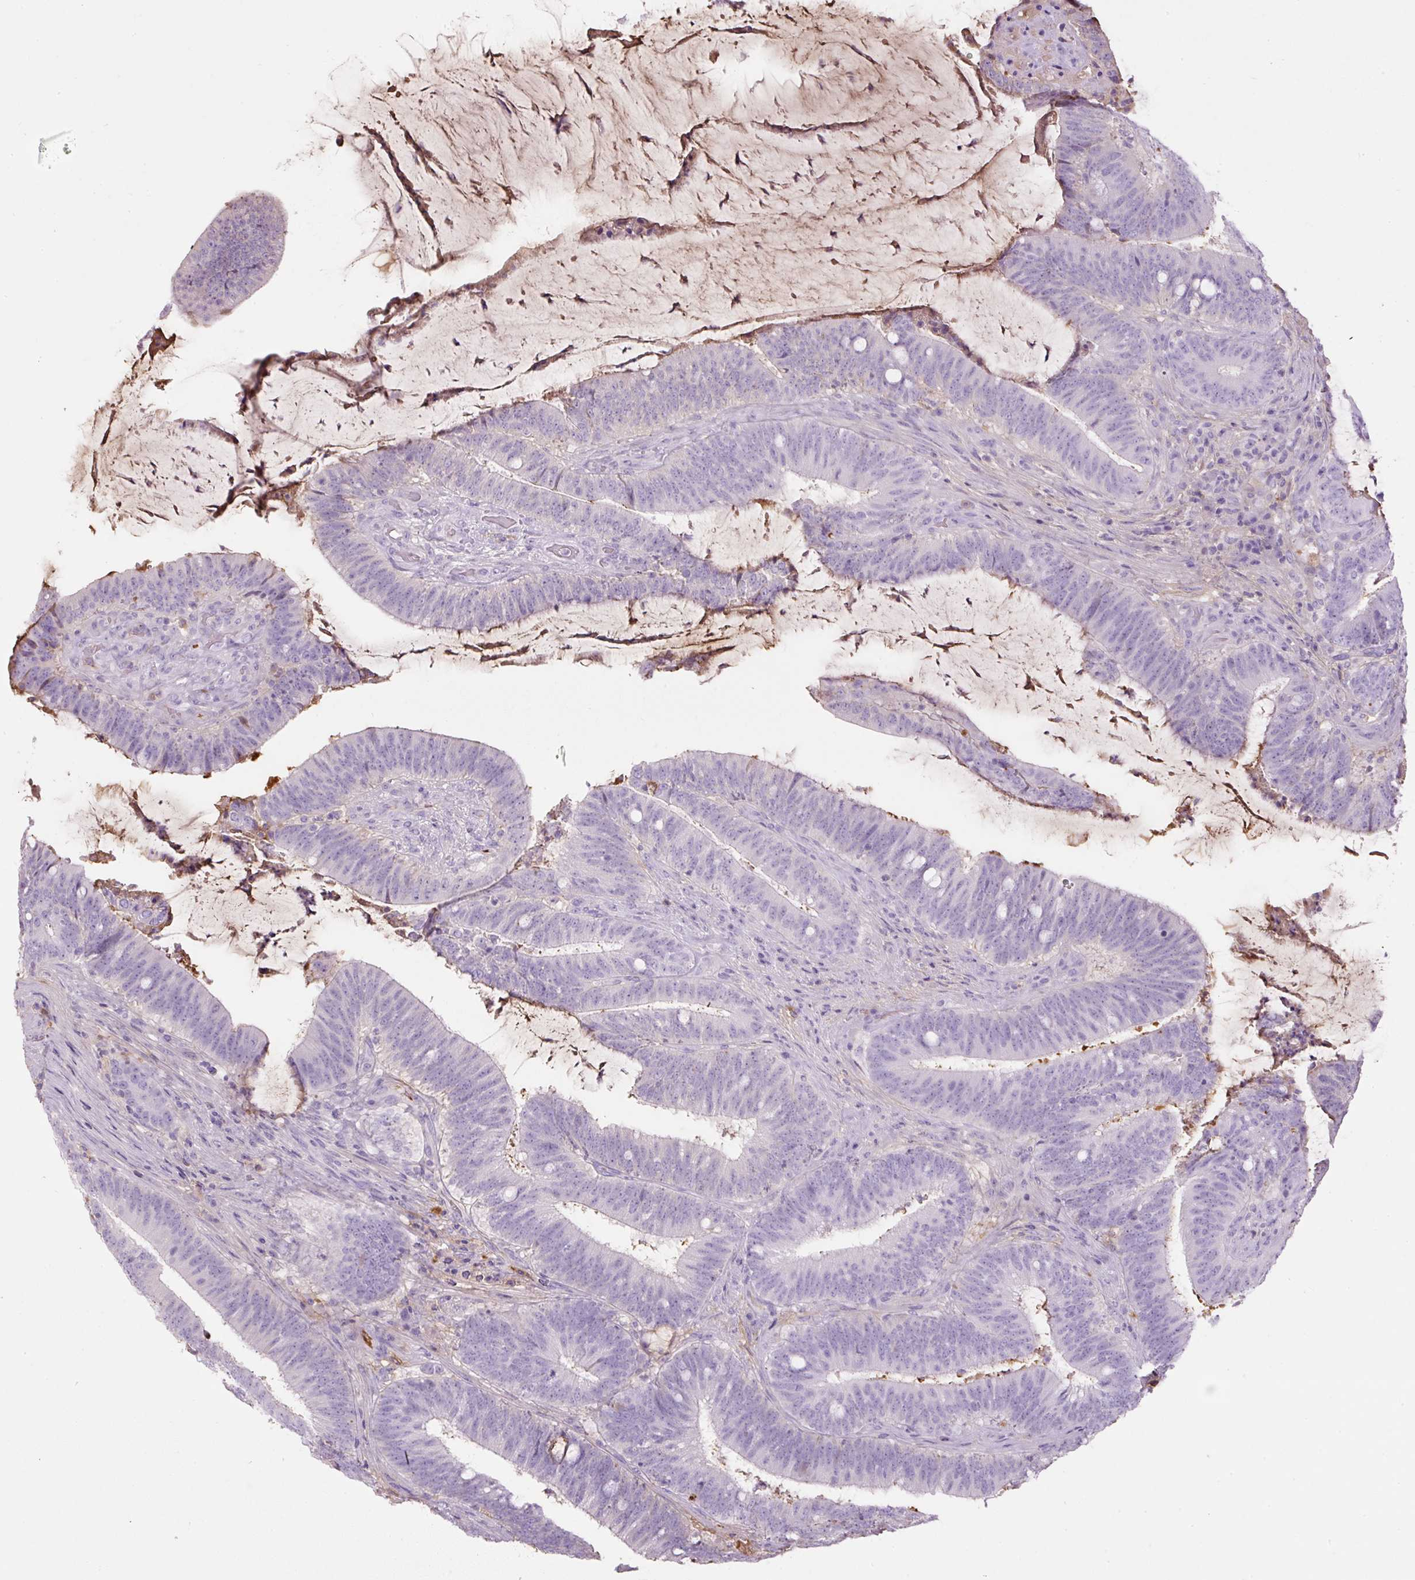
{"staining": {"intensity": "negative", "quantity": "none", "location": "none"}, "tissue": "colorectal cancer", "cell_type": "Tumor cells", "image_type": "cancer", "snomed": [{"axis": "morphology", "description": "Adenocarcinoma, NOS"}, {"axis": "topography", "description": "Colon"}], "caption": "Protein analysis of colorectal adenocarcinoma exhibits no significant staining in tumor cells.", "gene": "APOA1", "patient": {"sex": "female", "age": 43}}